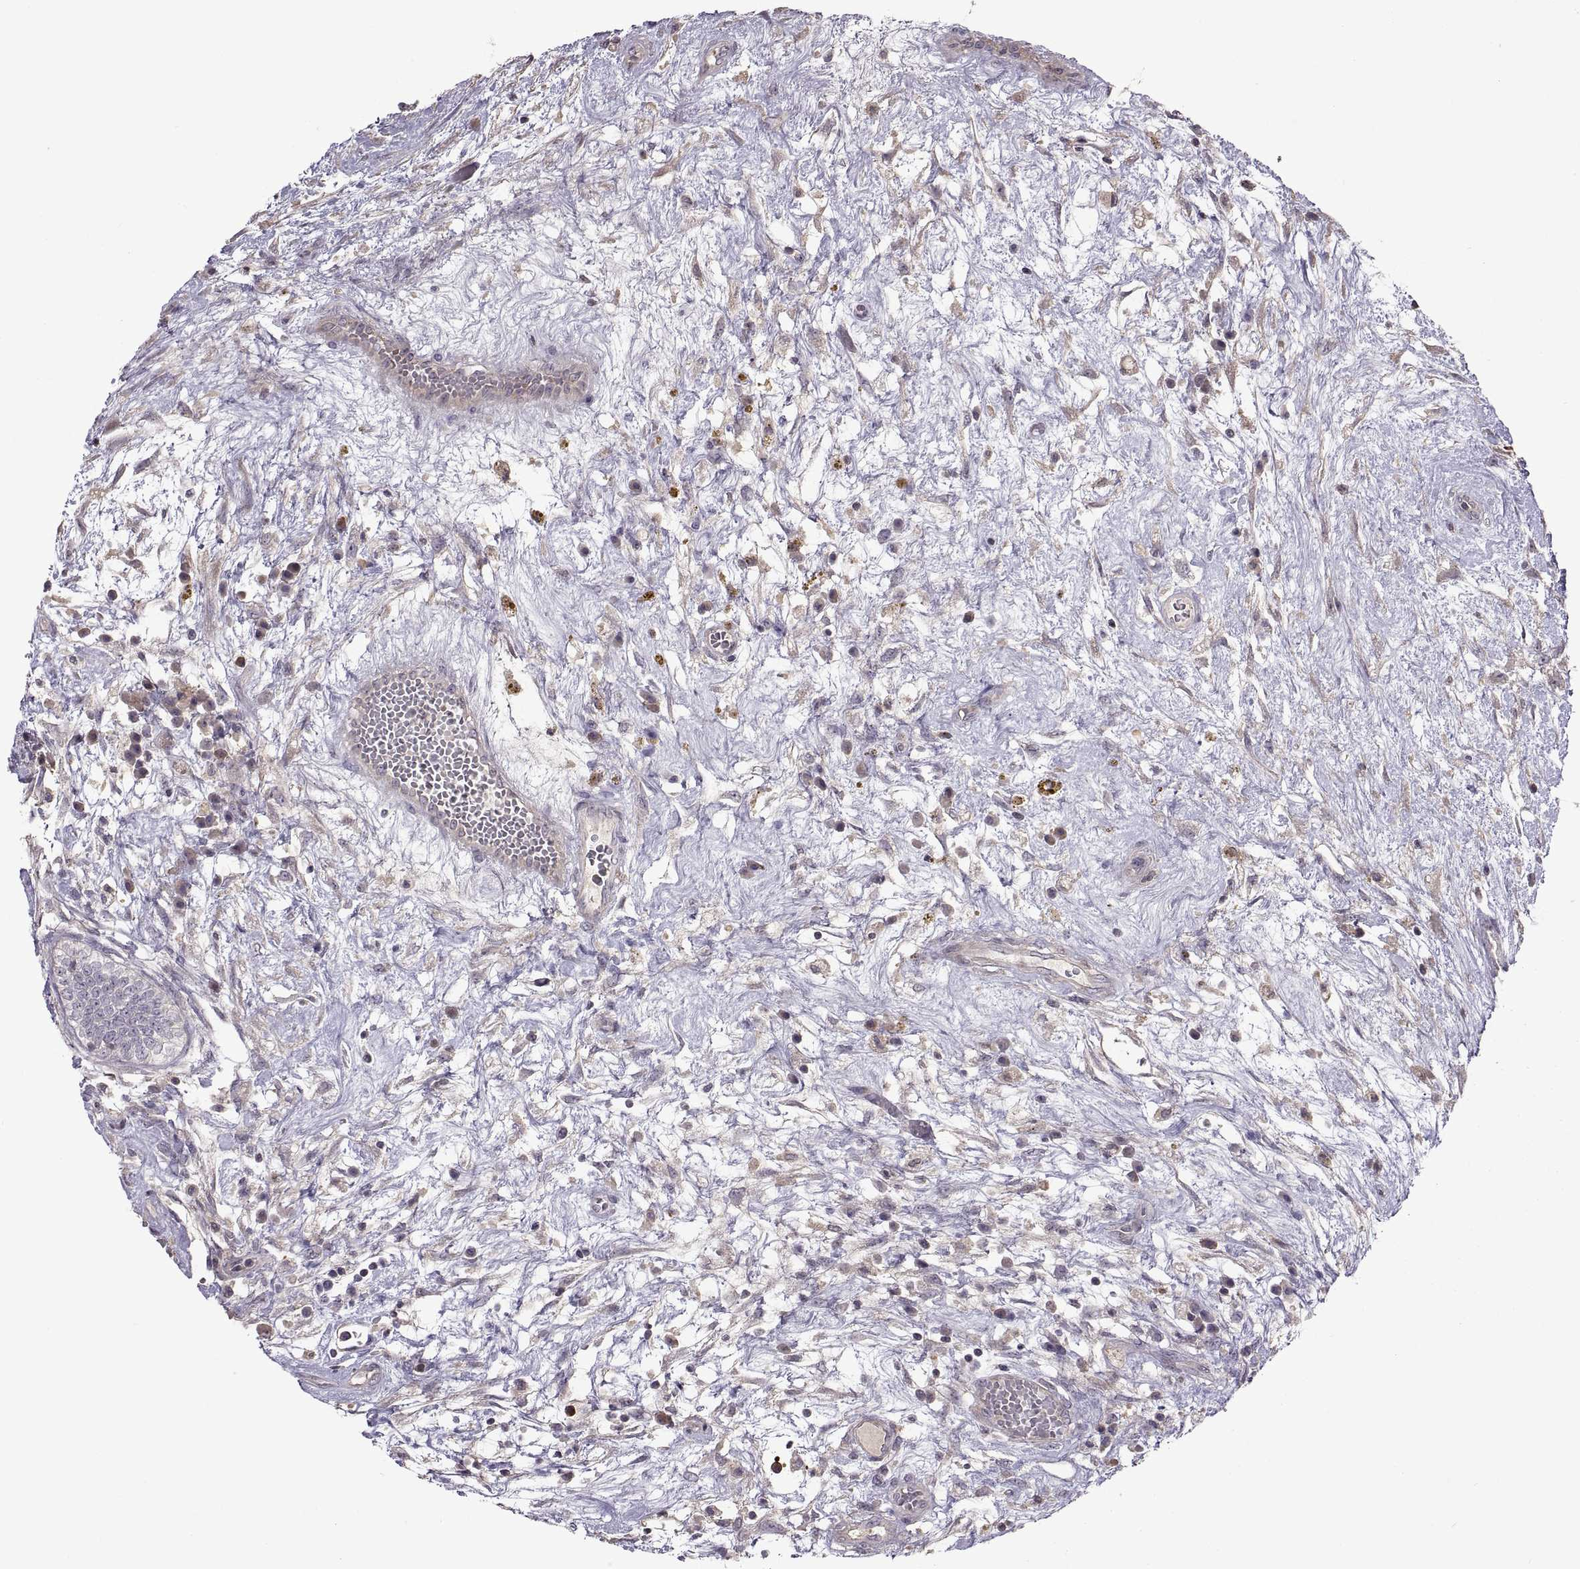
{"staining": {"intensity": "negative", "quantity": "none", "location": "none"}, "tissue": "testis cancer", "cell_type": "Tumor cells", "image_type": "cancer", "snomed": [{"axis": "morphology", "description": "Normal tissue, NOS"}, {"axis": "morphology", "description": "Carcinoma, Embryonal, NOS"}, {"axis": "topography", "description": "Testis"}], "caption": "A histopathology image of human embryonal carcinoma (testis) is negative for staining in tumor cells.", "gene": "NMNAT2", "patient": {"sex": "male", "age": 32}}